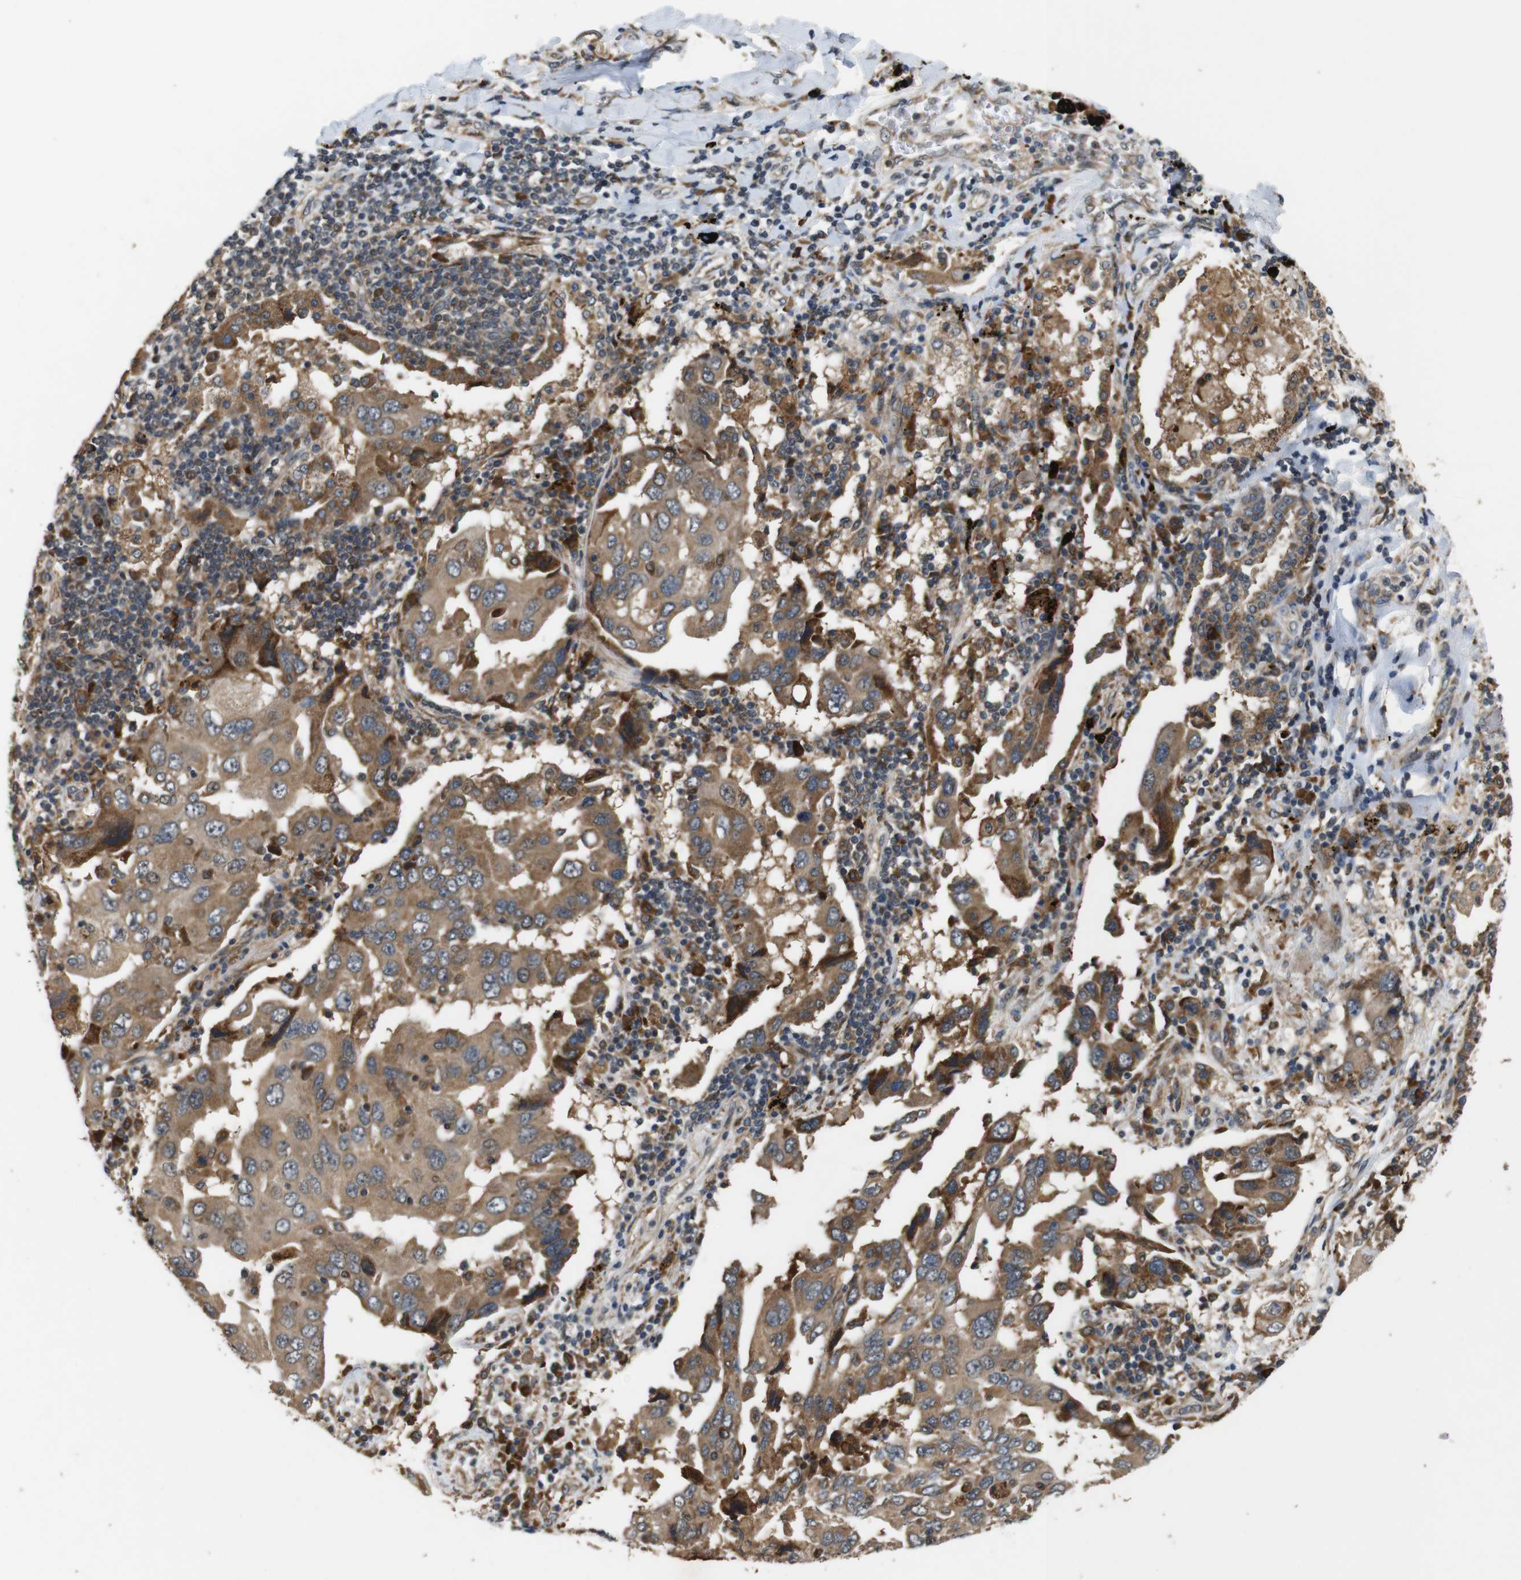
{"staining": {"intensity": "moderate", "quantity": ">75%", "location": "cytoplasmic/membranous"}, "tissue": "lung cancer", "cell_type": "Tumor cells", "image_type": "cancer", "snomed": [{"axis": "morphology", "description": "Adenocarcinoma, NOS"}, {"axis": "topography", "description": "Lung"}], "caption": "Protein staining displays moderate cytoplasmic/membranous staining in about >75% of tumor cells in lung cancer (adenocarcinoma).", "gene": "EPHB2", "patient": {"sex": "female", "age": 65}}